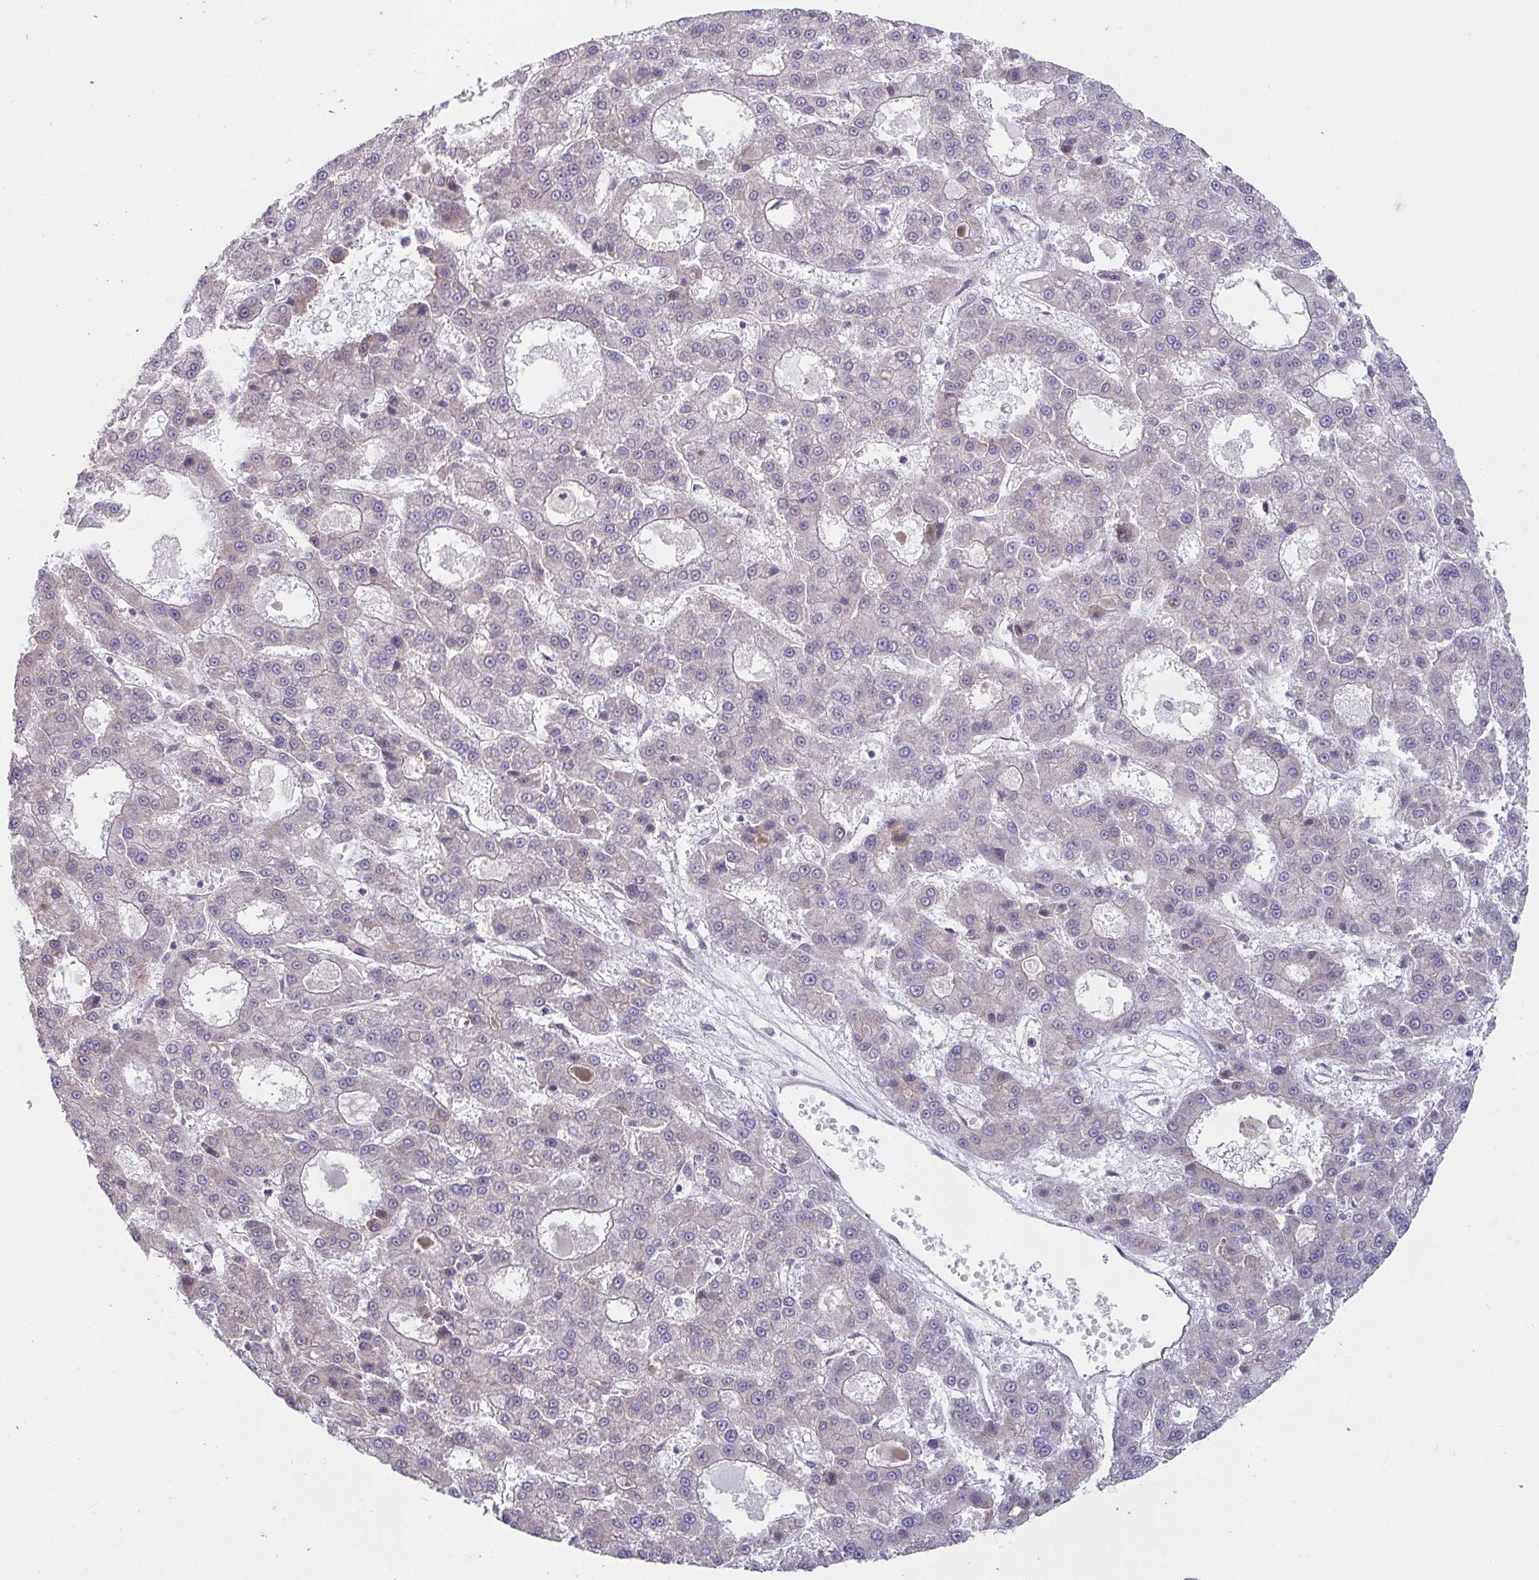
{"staining": {"intensity": "negative", "quantity": "none", "location": "none"}, "tissue": "liver cancer", "cell_type": "Tumor cells", "image_type": "cancer", "snomed": [{"axis": "morphology", "description": "Carcinoma, Hepatocellular, NOS"}, {"axis": "topography", "description": "Liver"}], "caption": "Protein analysis of liver hepatocellular carcinoma demonstrates no significant positivity in tumor cells.", "gene": "CASP9", "patient": {"sex": "male", "age": 70}}